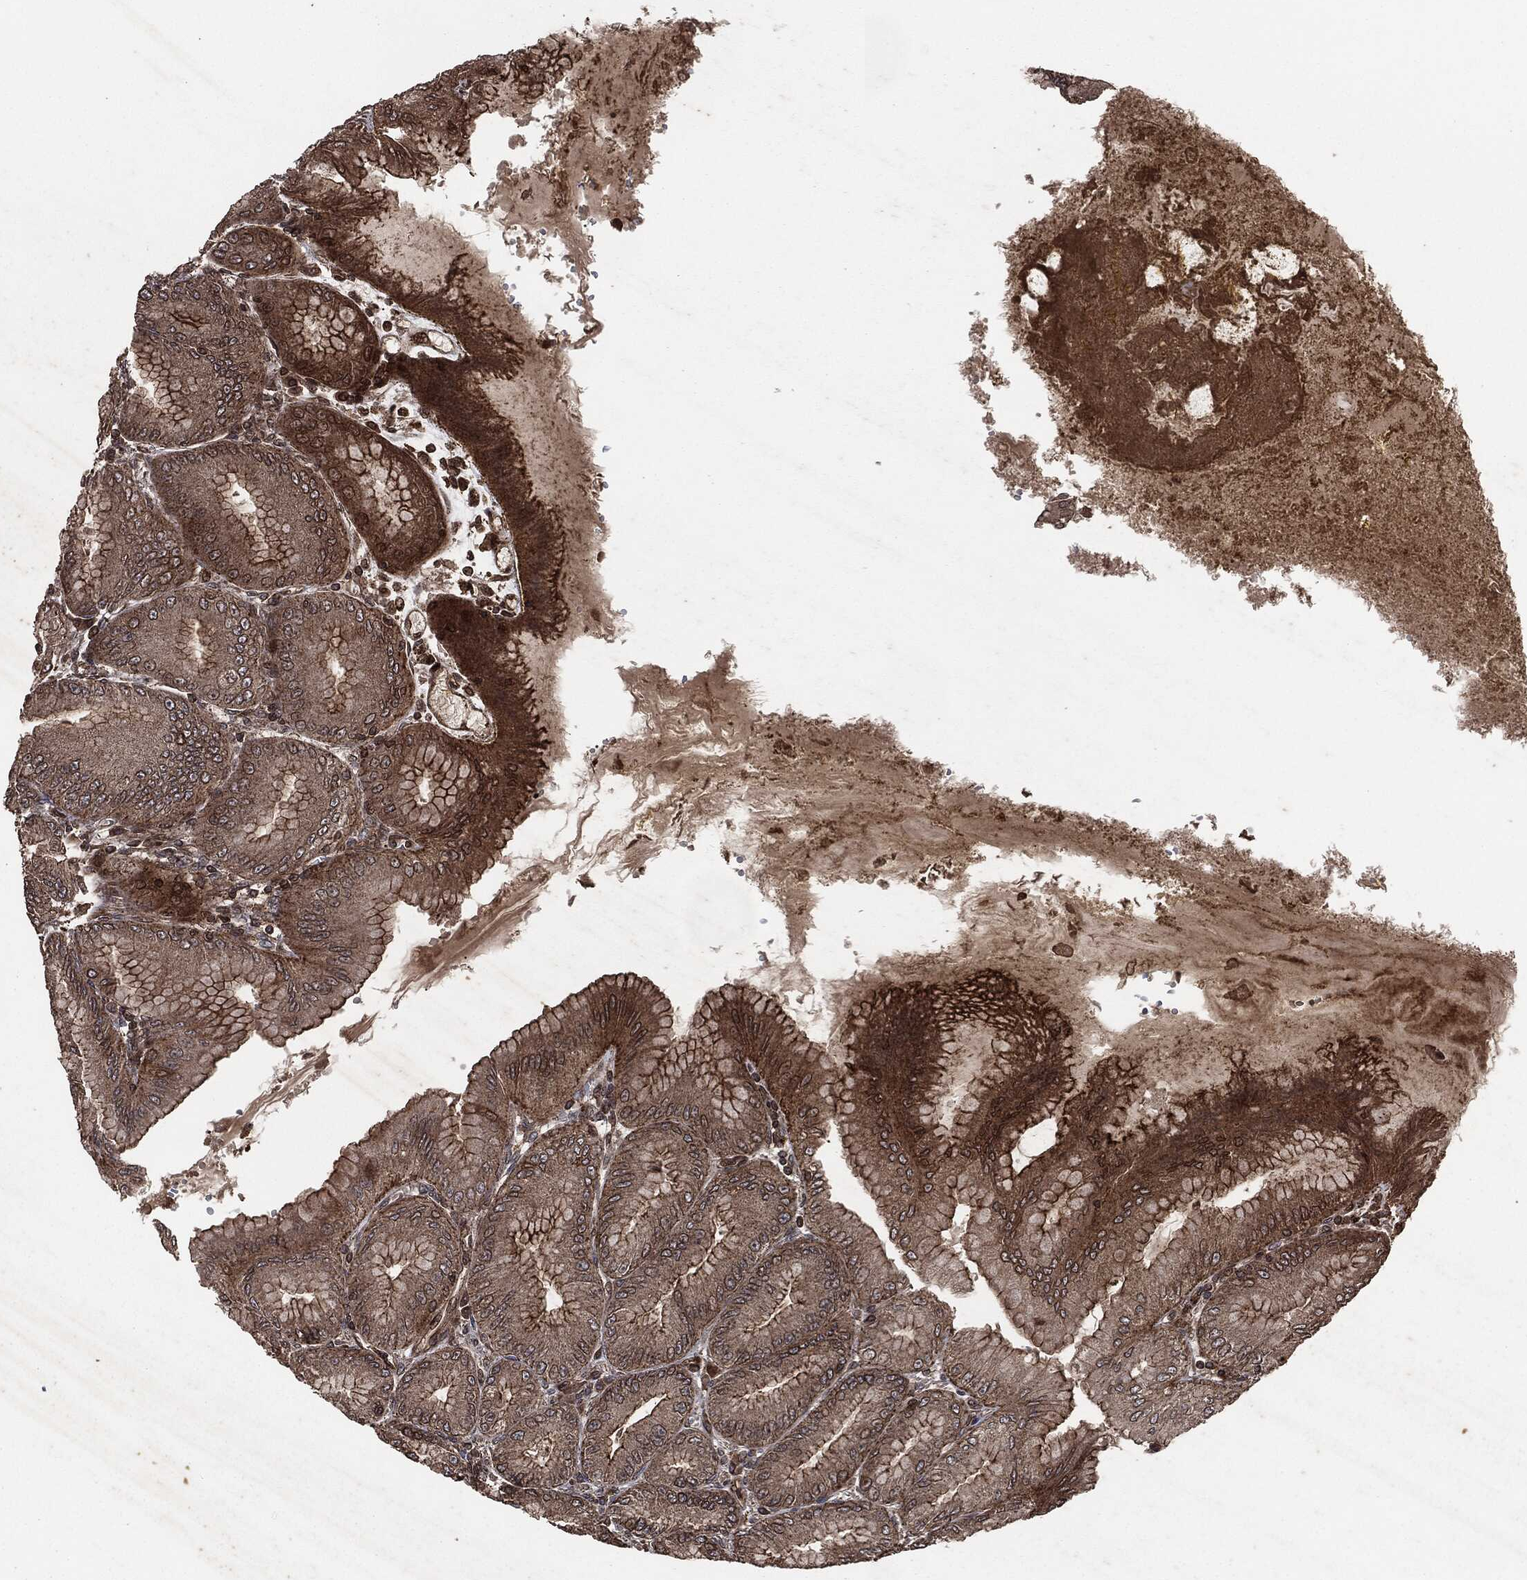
{"staining": {"intensity": "moderate", "quantity": ">75%", "location": "cytoplasmic/membranous"}, "tissue": "stomach", "cell_type": "Glandular cells", "image_type": "normal", "snomed": [{"axis": "morphology", "description": "Normal tissue, NOS"}, {"axis": "topography", "description": "Stomach"}], "caption": "This is a photomicrograph of immunohistochemistry staining of unremarkable stomach, which shows moderate expression in the cytoplasmic/membranous of glandular cells.", "gene": "IFIT1", "patient": {"sex": "male", "age": 71}}